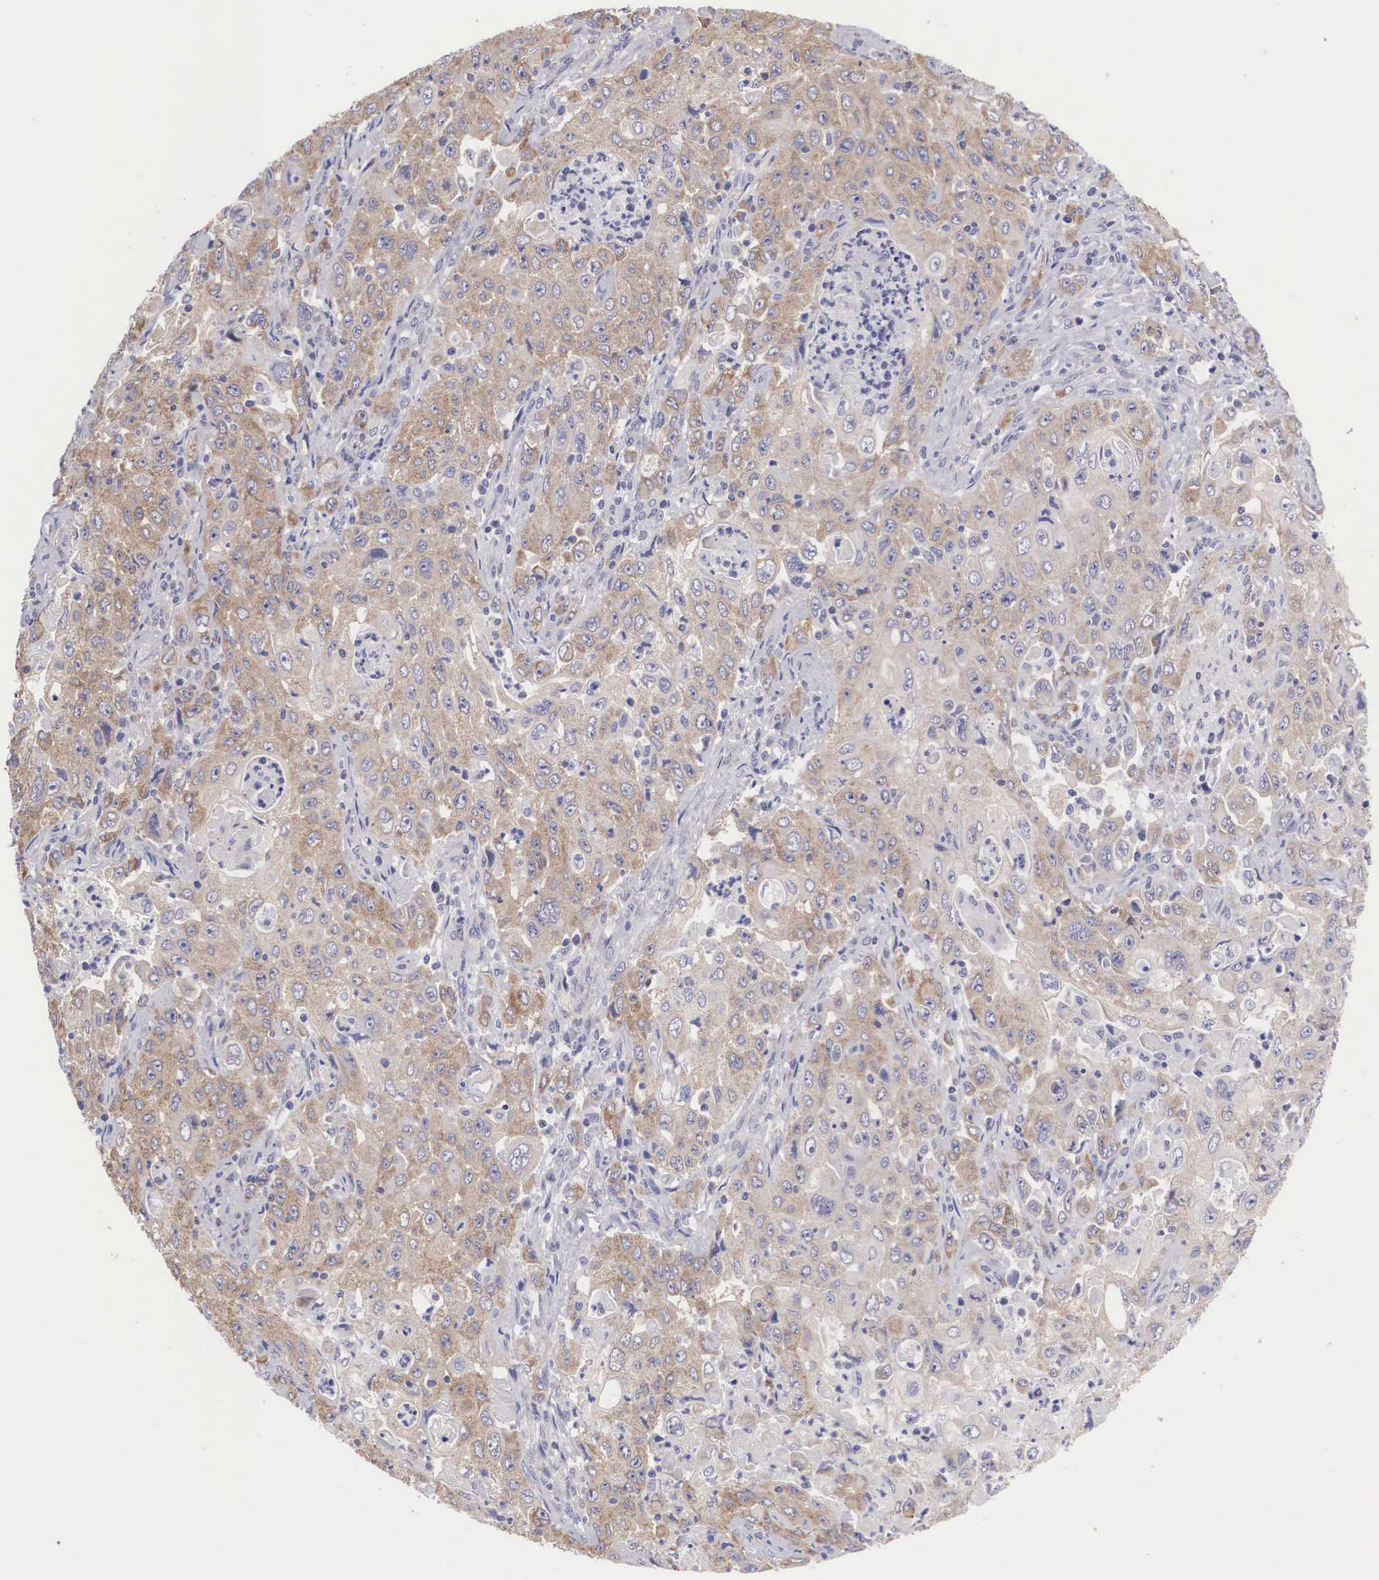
{"staining": {"intensity": "weak", "quantity": ">75%", "location": "cytoplasmic/membranous"}, "tissue": "pancreatic cancer", "cell_type": "Tumor cells", "image_type": "cancer", "snomed": [{"axis": "morphology", "description": "Adenocarcinoma, NOS"}, {"axis": "topography", "description": "Pancreas"}], "caption": "Adenocarcinoma (pancreatic) stained with a brown dye demonstrates weak cytoplasmic/membranous positive positivity in about >75% of tumor cells.", "gene": "TXLNG", "patient": {"sex": "male", "age": 70}}